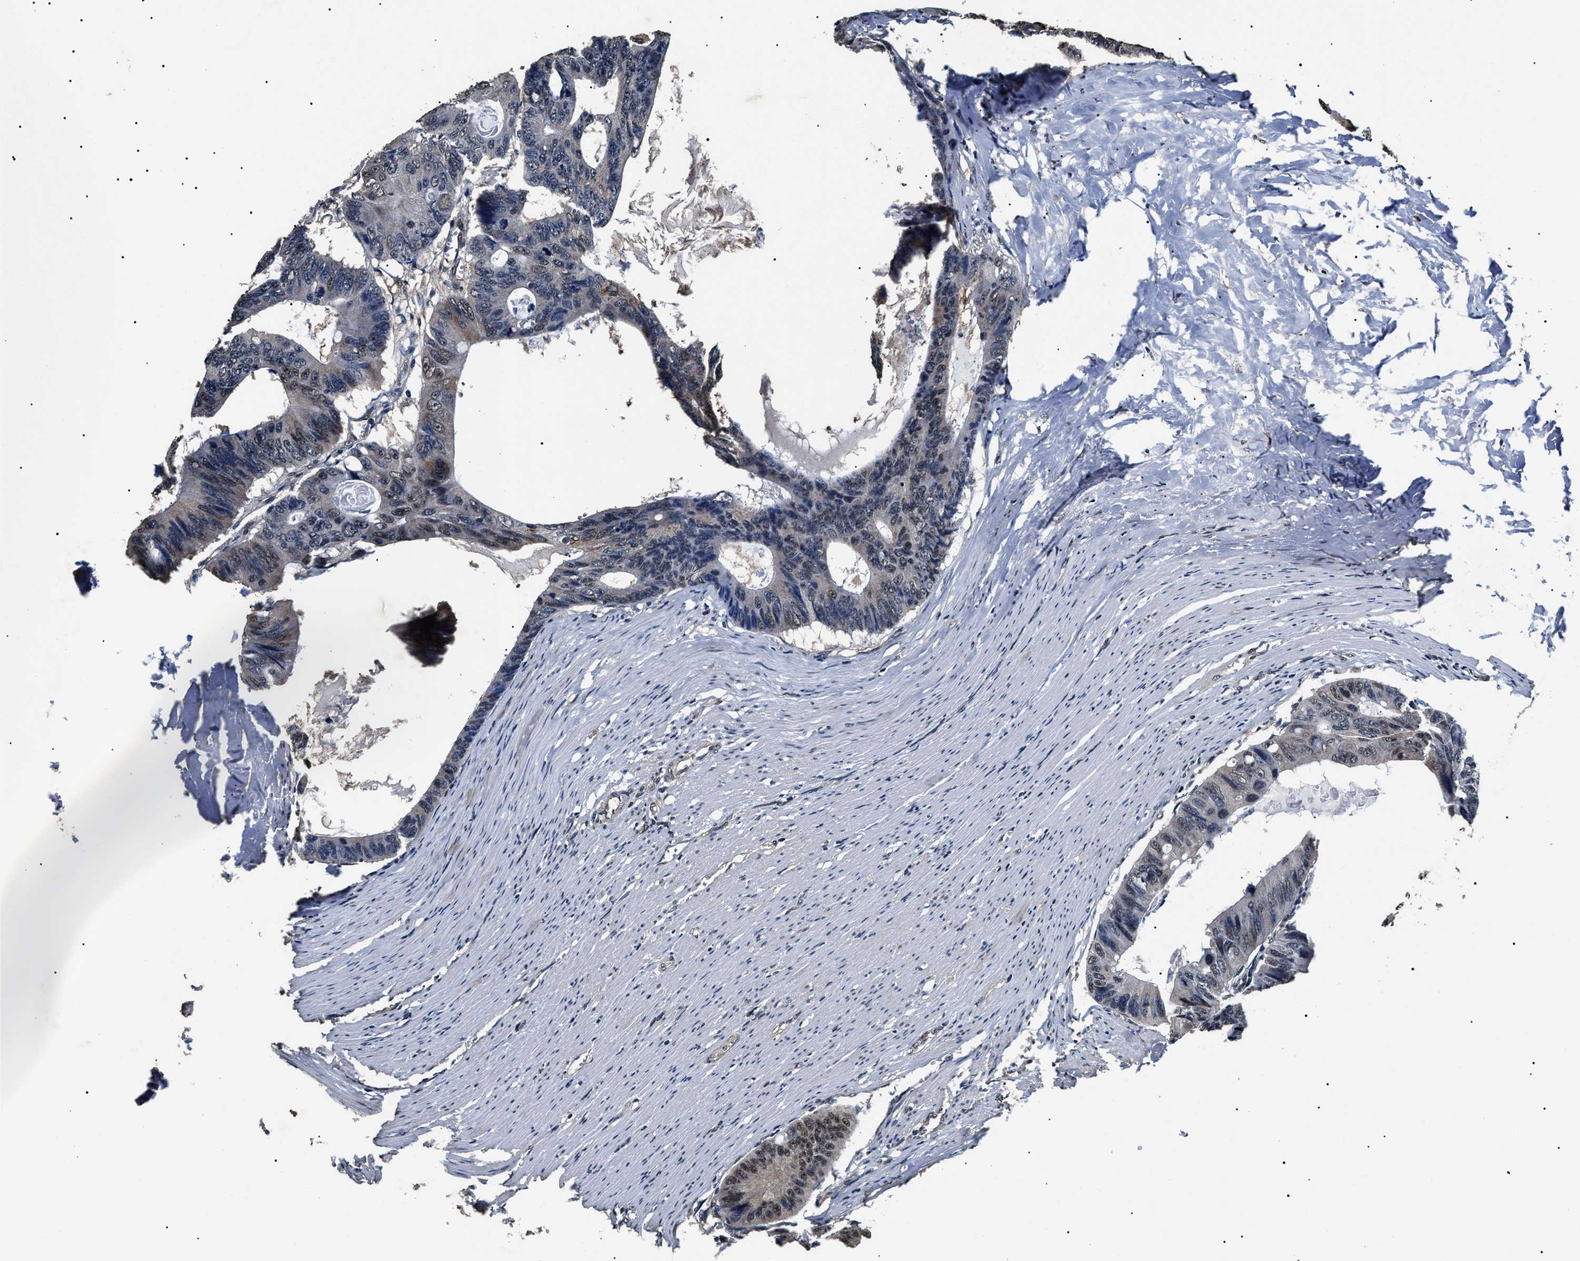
{"staining": {"intensity": "weak", "quantity": "25%-75%", "location": "nuclear"}, "tissue": "colorectal cancer", "cell_type": "Tumor cells", "image_type": "cancer", "snomed": [{"axis": "morphology", "description": "Adenocarcinoma, NOS"}, {"axis": "topography", "description": "Colon"}], "caption": "Brown immunohistochemical staining in human colorectal cancer shows weak nuclear positivity in approximately 25%-75% of tumor cells. (Brightfield microscopy of DAB IHC at high magnification).", "gene": "ANP32E", "patient": {"sex": "female", "age": 55}}